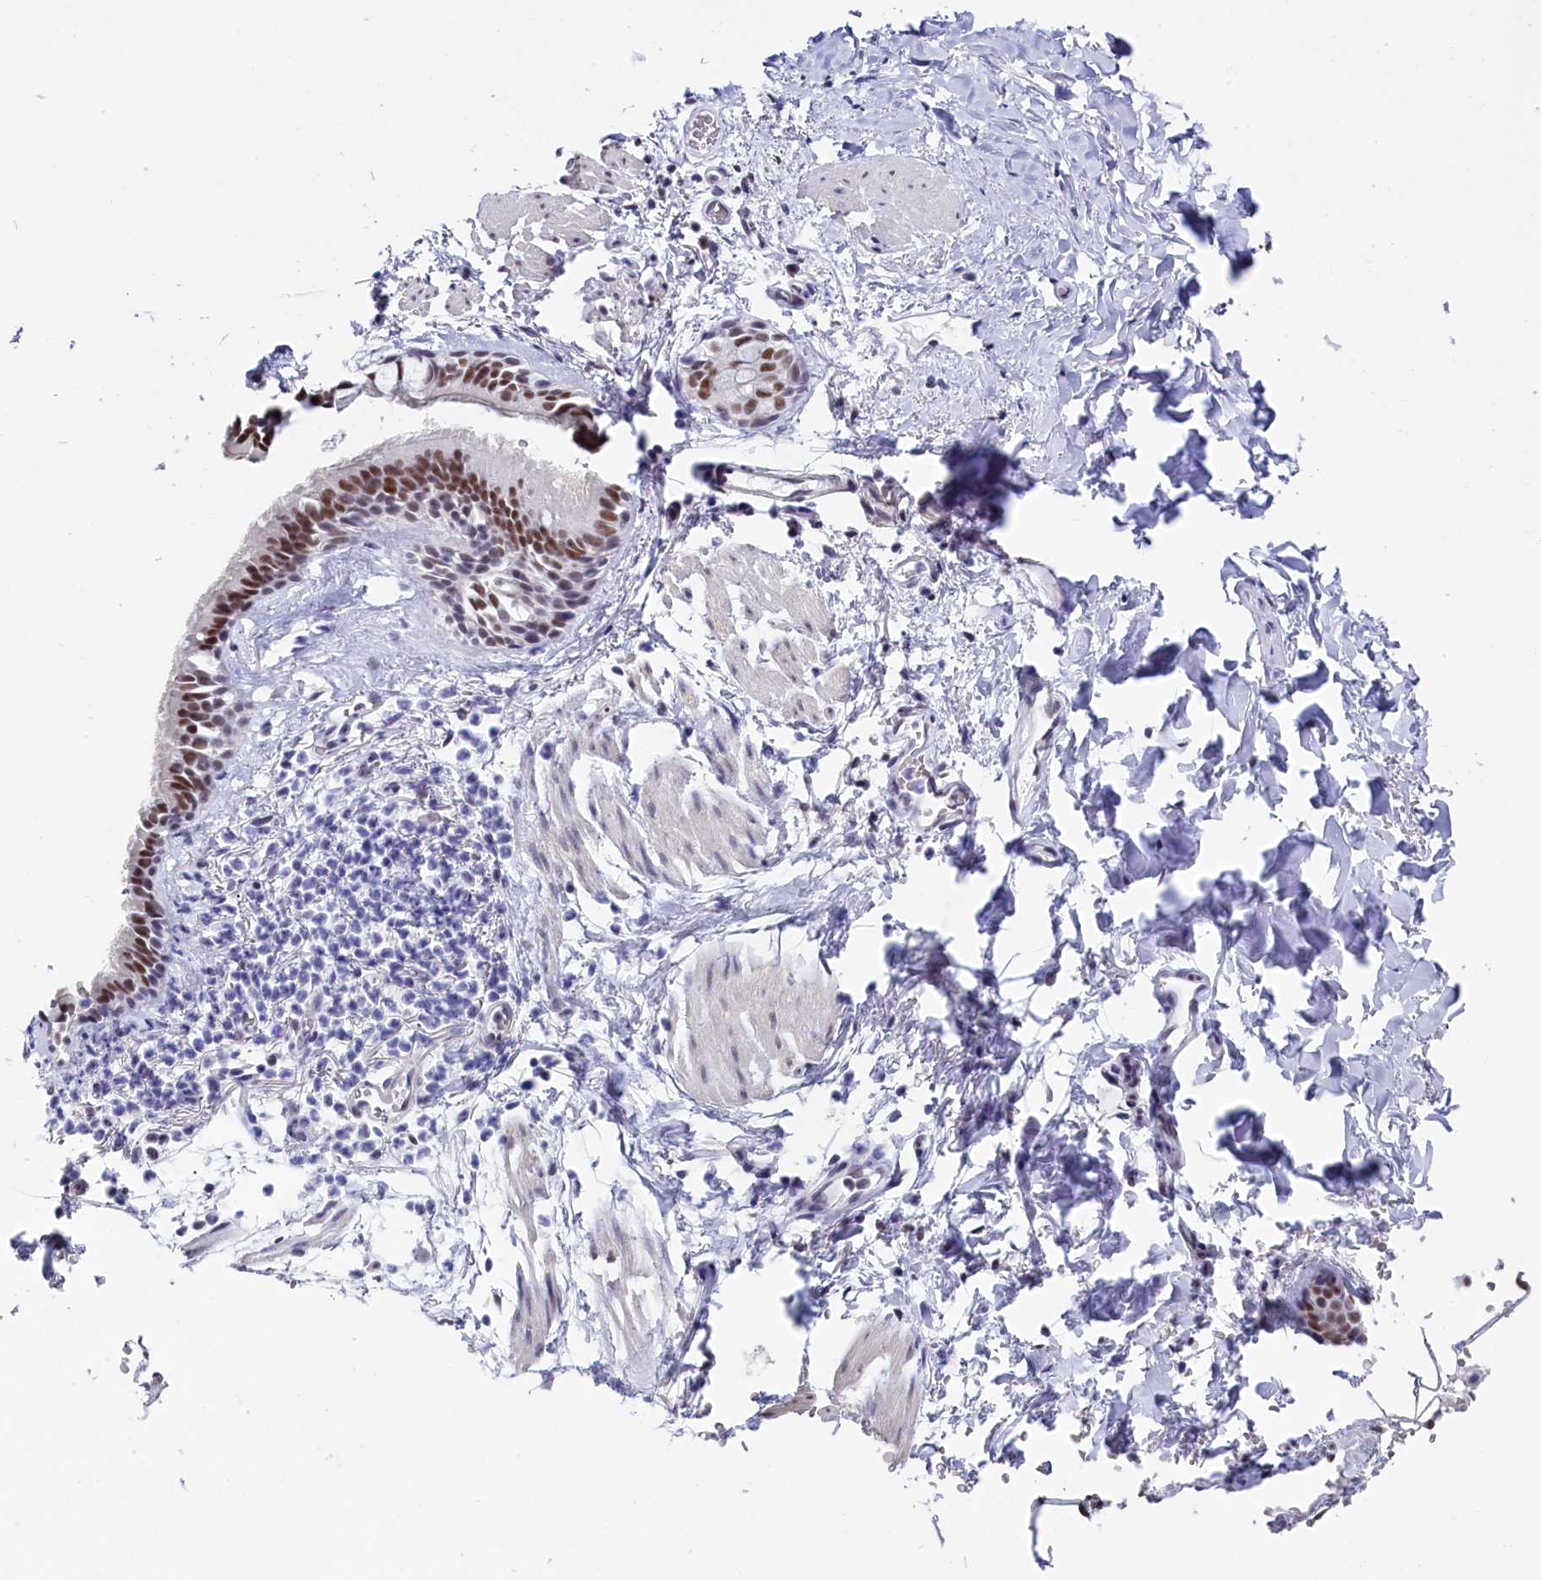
{"staining": {"intensity": "negative", "quantity": "none", "location": "none"}, "tissue": "adipose tissue", "cell_type": "Adipocytes", "image_type": "normal", "snomed": [{"axis": "morphology", "description": "Normal tissue, NOS"}, {"axis": "topography", "description": "Lymph node"}, {"axis": "topography", "description": "Bronchus"}], "caption": "A histopathology image of adipose tissue stained for a protein displays no brown staining in adipocytes. (DAB (3,3'-diaminobenzidine) IHC with hematoxylin counter stain).", "gene": "CD2BP2", "patient": {"sex": "male", "age": 63}}